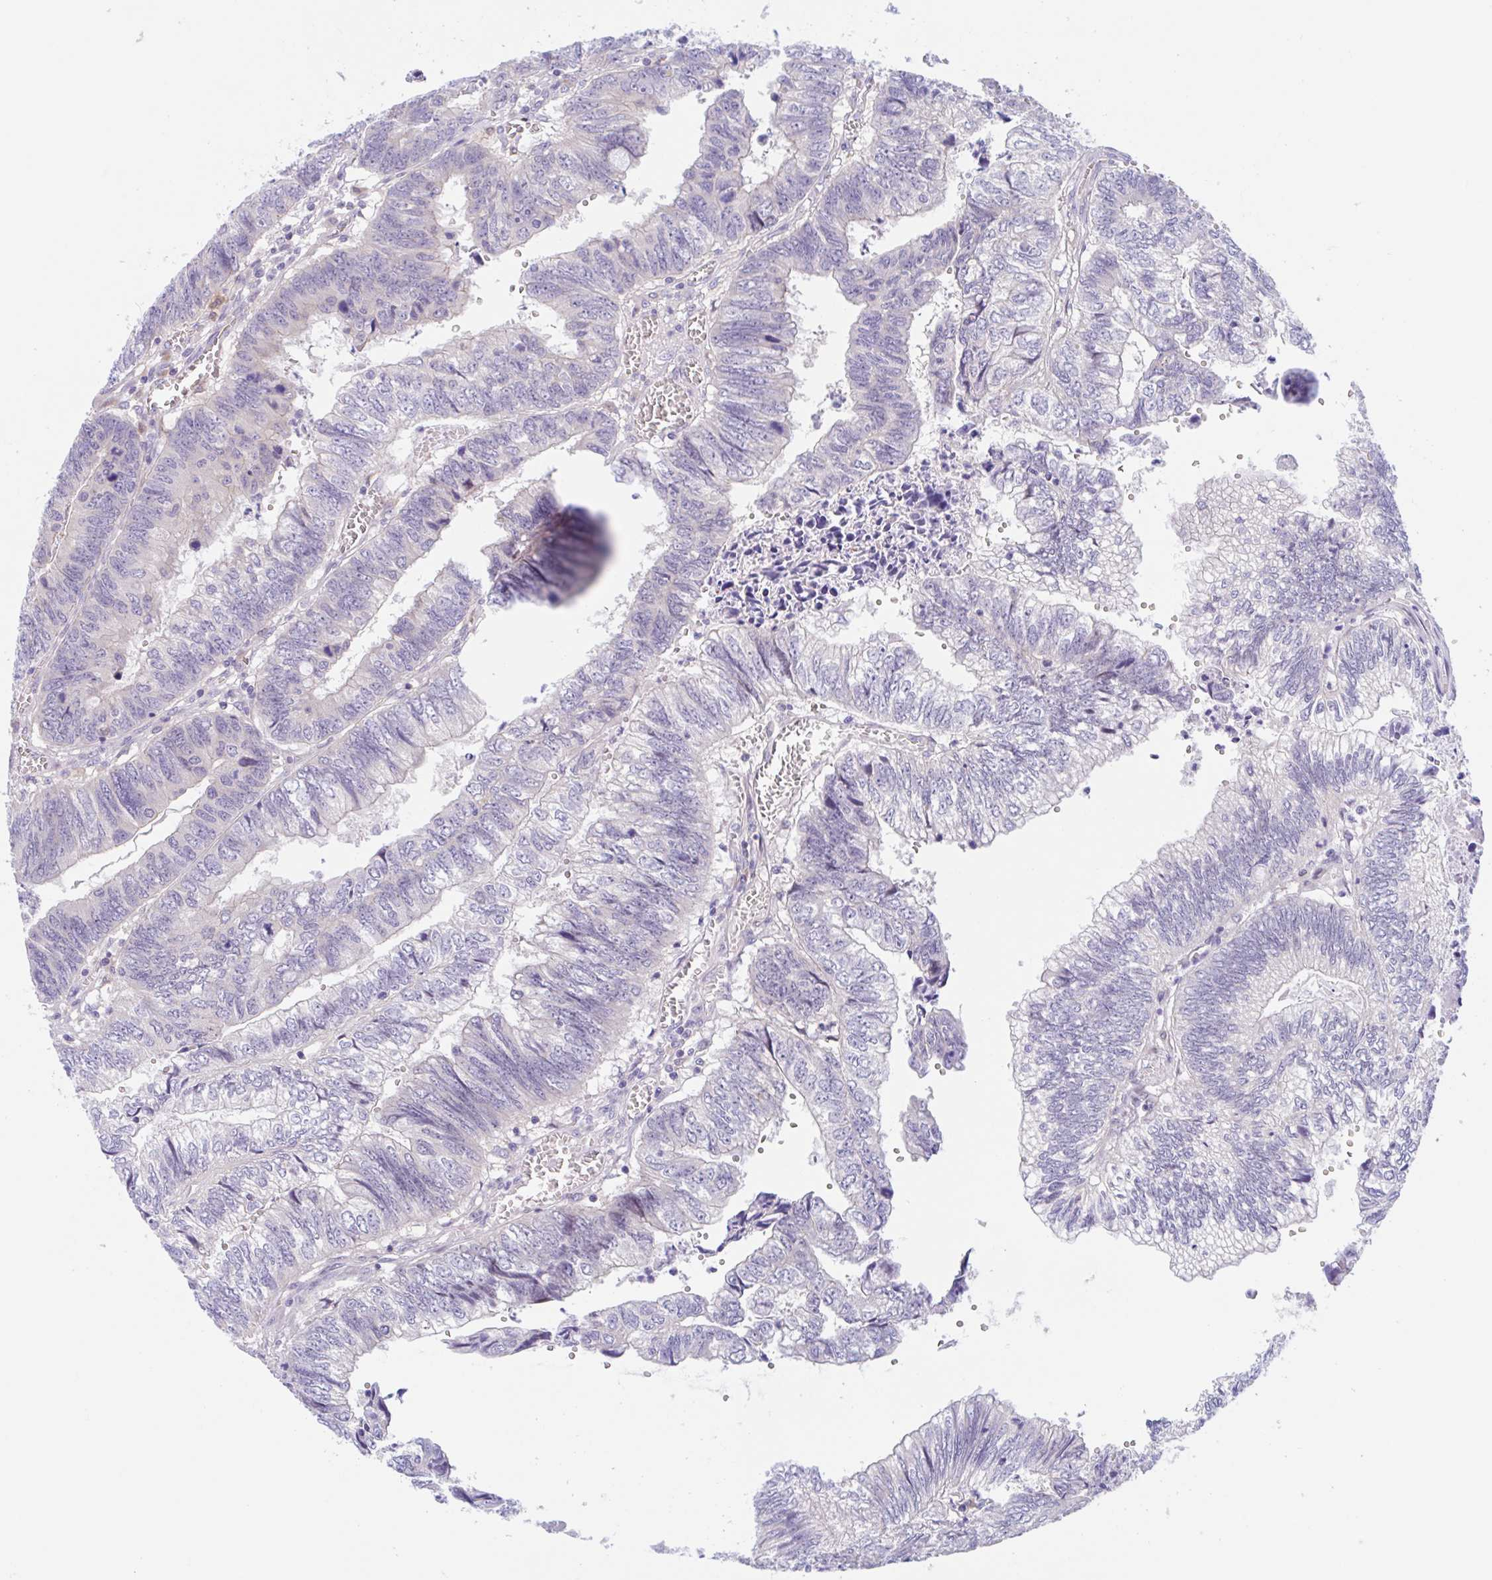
{"staining": {"intensity": "negative", "quantity": "none", "location": "none"}, "tissue": "colorectal cancer", "cell_type": "Tumor cells", "image_type": "cancer", "snomed": [{"axis": "morphology", "description": "Adenocarcinoma, NOS"}, {"axis": "topography", "description": "Colon"}], "caption": "This histopathology image is of colorectal cancer (adenocarcinoma) stained with IHC to label a protein in brown with the nuclei are counter-stained blue. There is no expression in tumor cells.", "gene": "TMEM86A", "patient": {"sex": "male", "age": 86}}